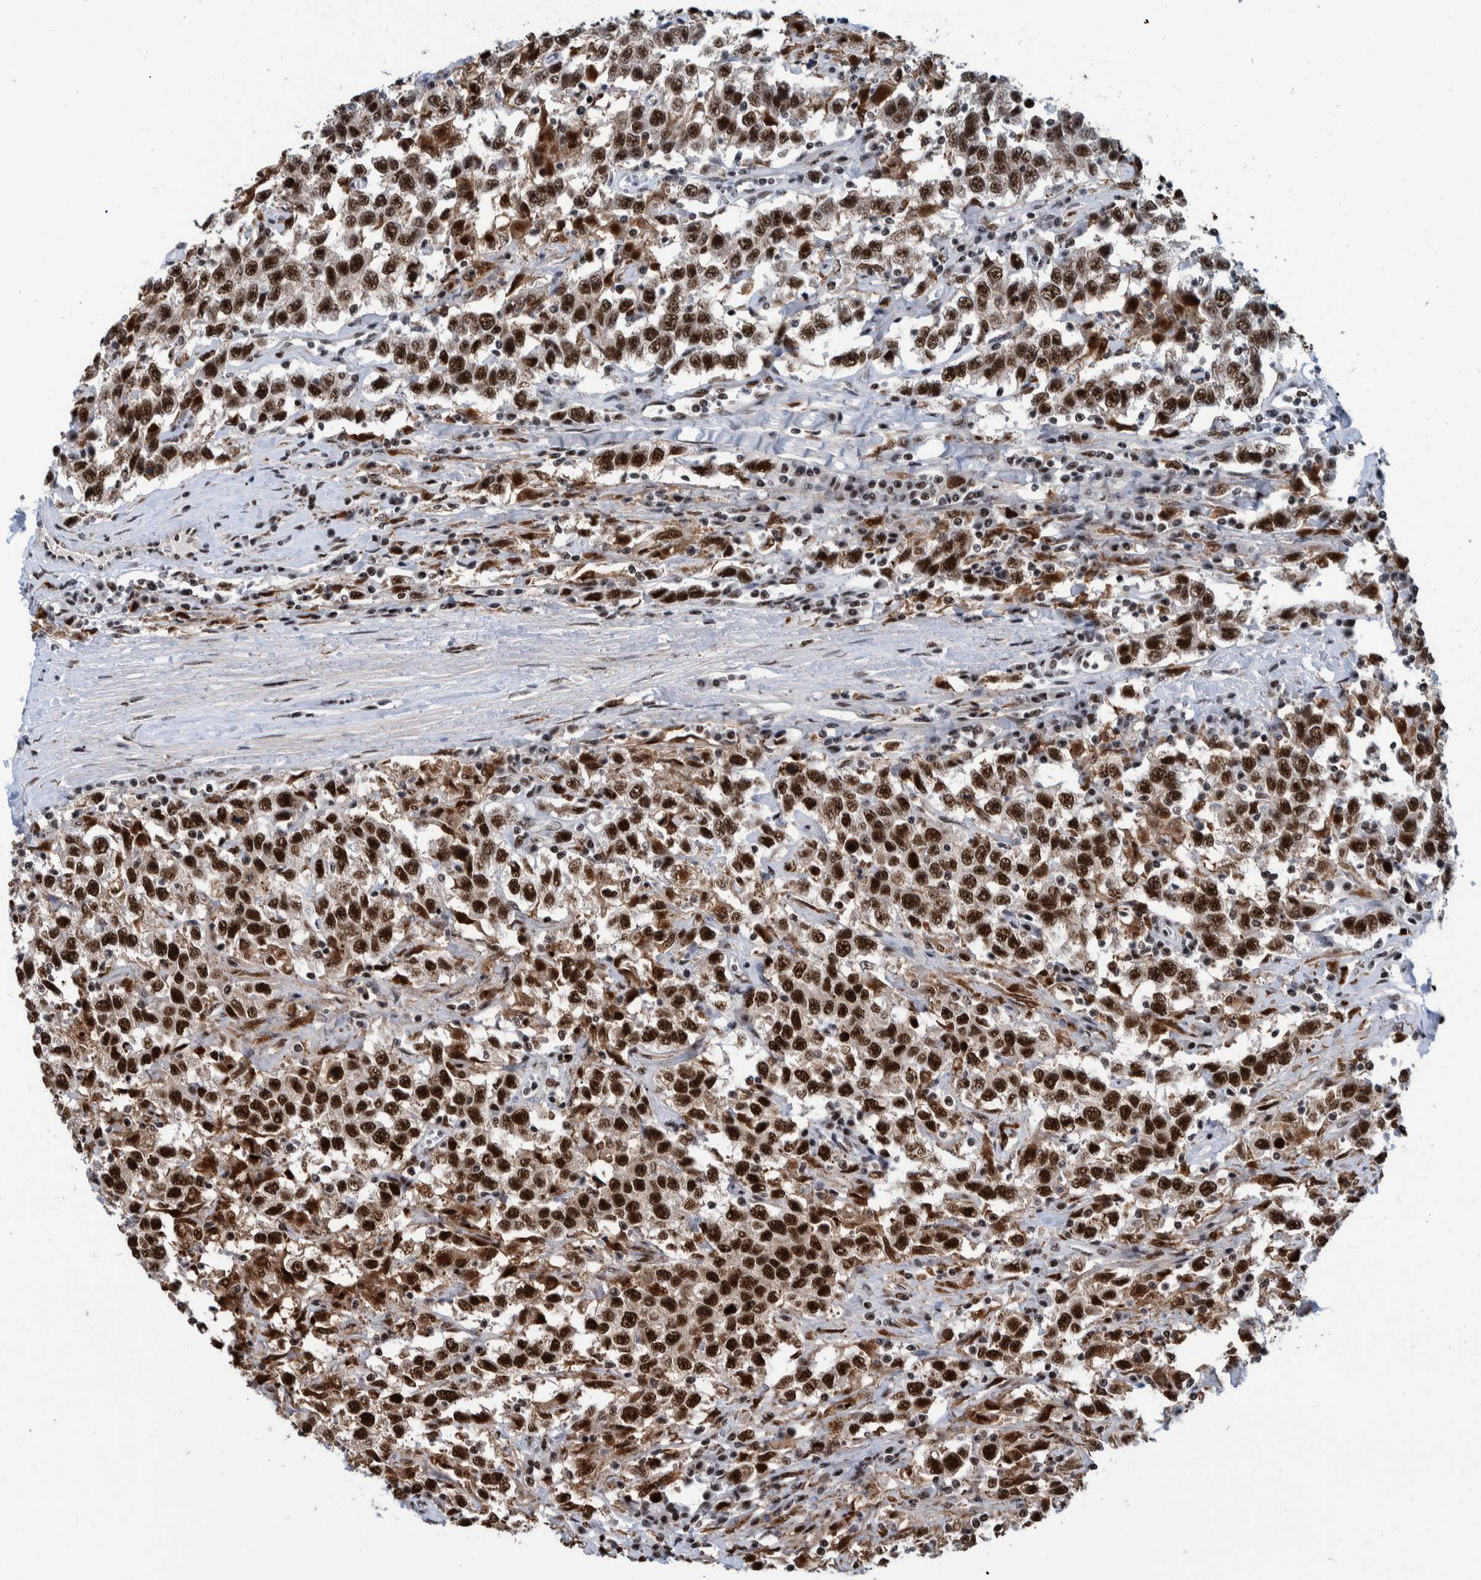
{"staining": {"intensity": "strong", "quantity": ">75%", "location": "nuclear"}, "tissue": "testis cancer", "cell_type": "Tumor cells", "image_type": "cancer", "snomed": [{"axis": "morphology", "description": "Seminoma, NOS"}, {"axis": "topography", "description": "Testis"}], "caption": "High-power microscopy captured an immunohistochemistry image of testis cancer, revealing strong nuclear staining in approximately >75% of tumor cells.", "gene": "EFTUD2", "patient": {"sex": "male", "age": 41}}